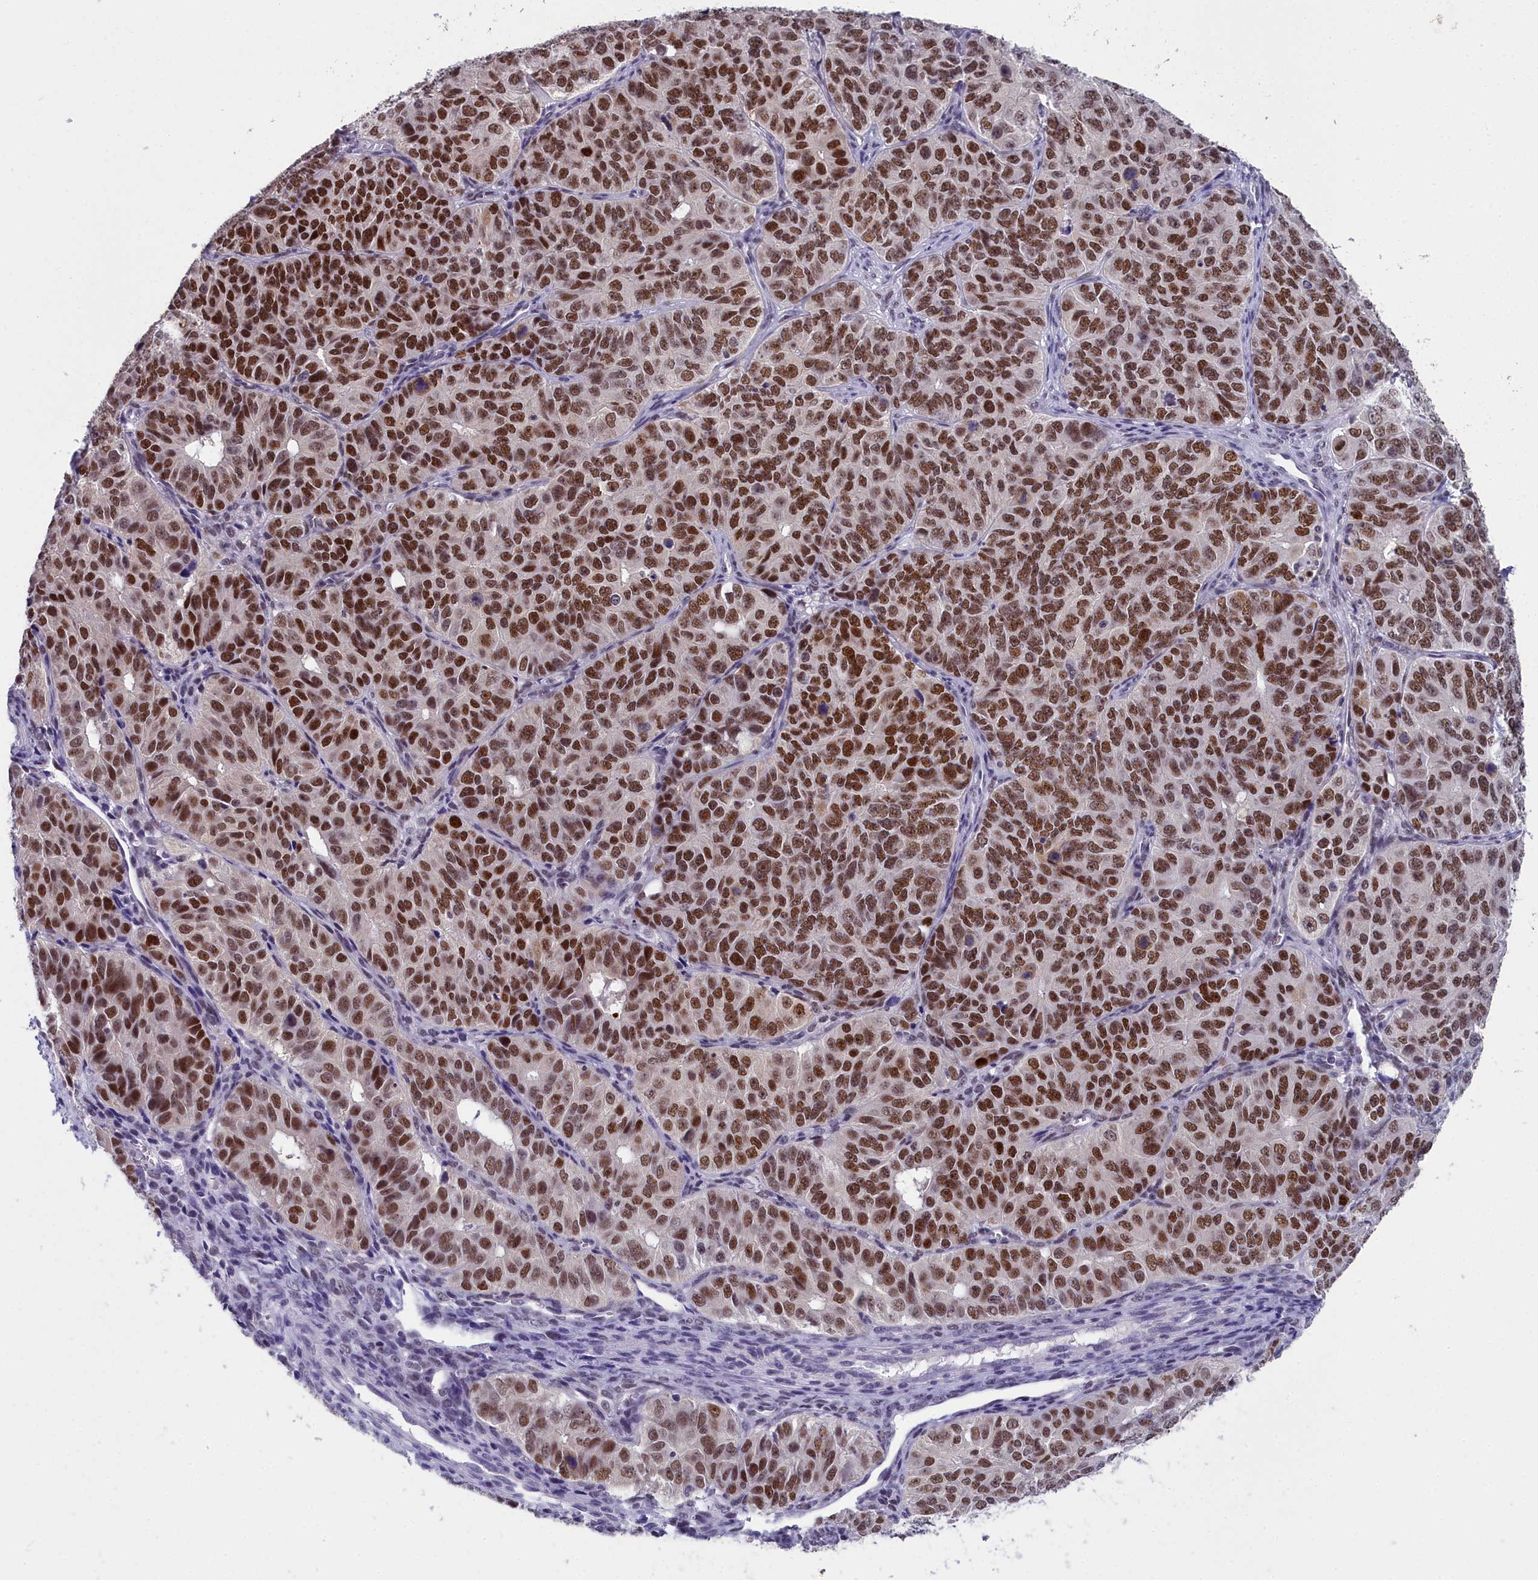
{"staining": {"intensity": "strong", "quantity": ">75%", "location": "nuclear"}, "tissue": "ovarian cancer", "cell_type": "Tumor cells", "image_type": "cancer", "snomed": [{"axis": "morphology", "description": "Carcinoma, endometroid"}, {"axis": "topography", "description": "Ovary"}], "caption": "The histopathology image exhibits staining of endometroid carcinoma (ovarian), revealing strong nuclear protein staining (brown color) within tumor cells. (DAB IHC, brown staining for protein, blue staining for nuclei).", "gene": "CCDC97", "patient": {"sex": "female", "age": 51}}